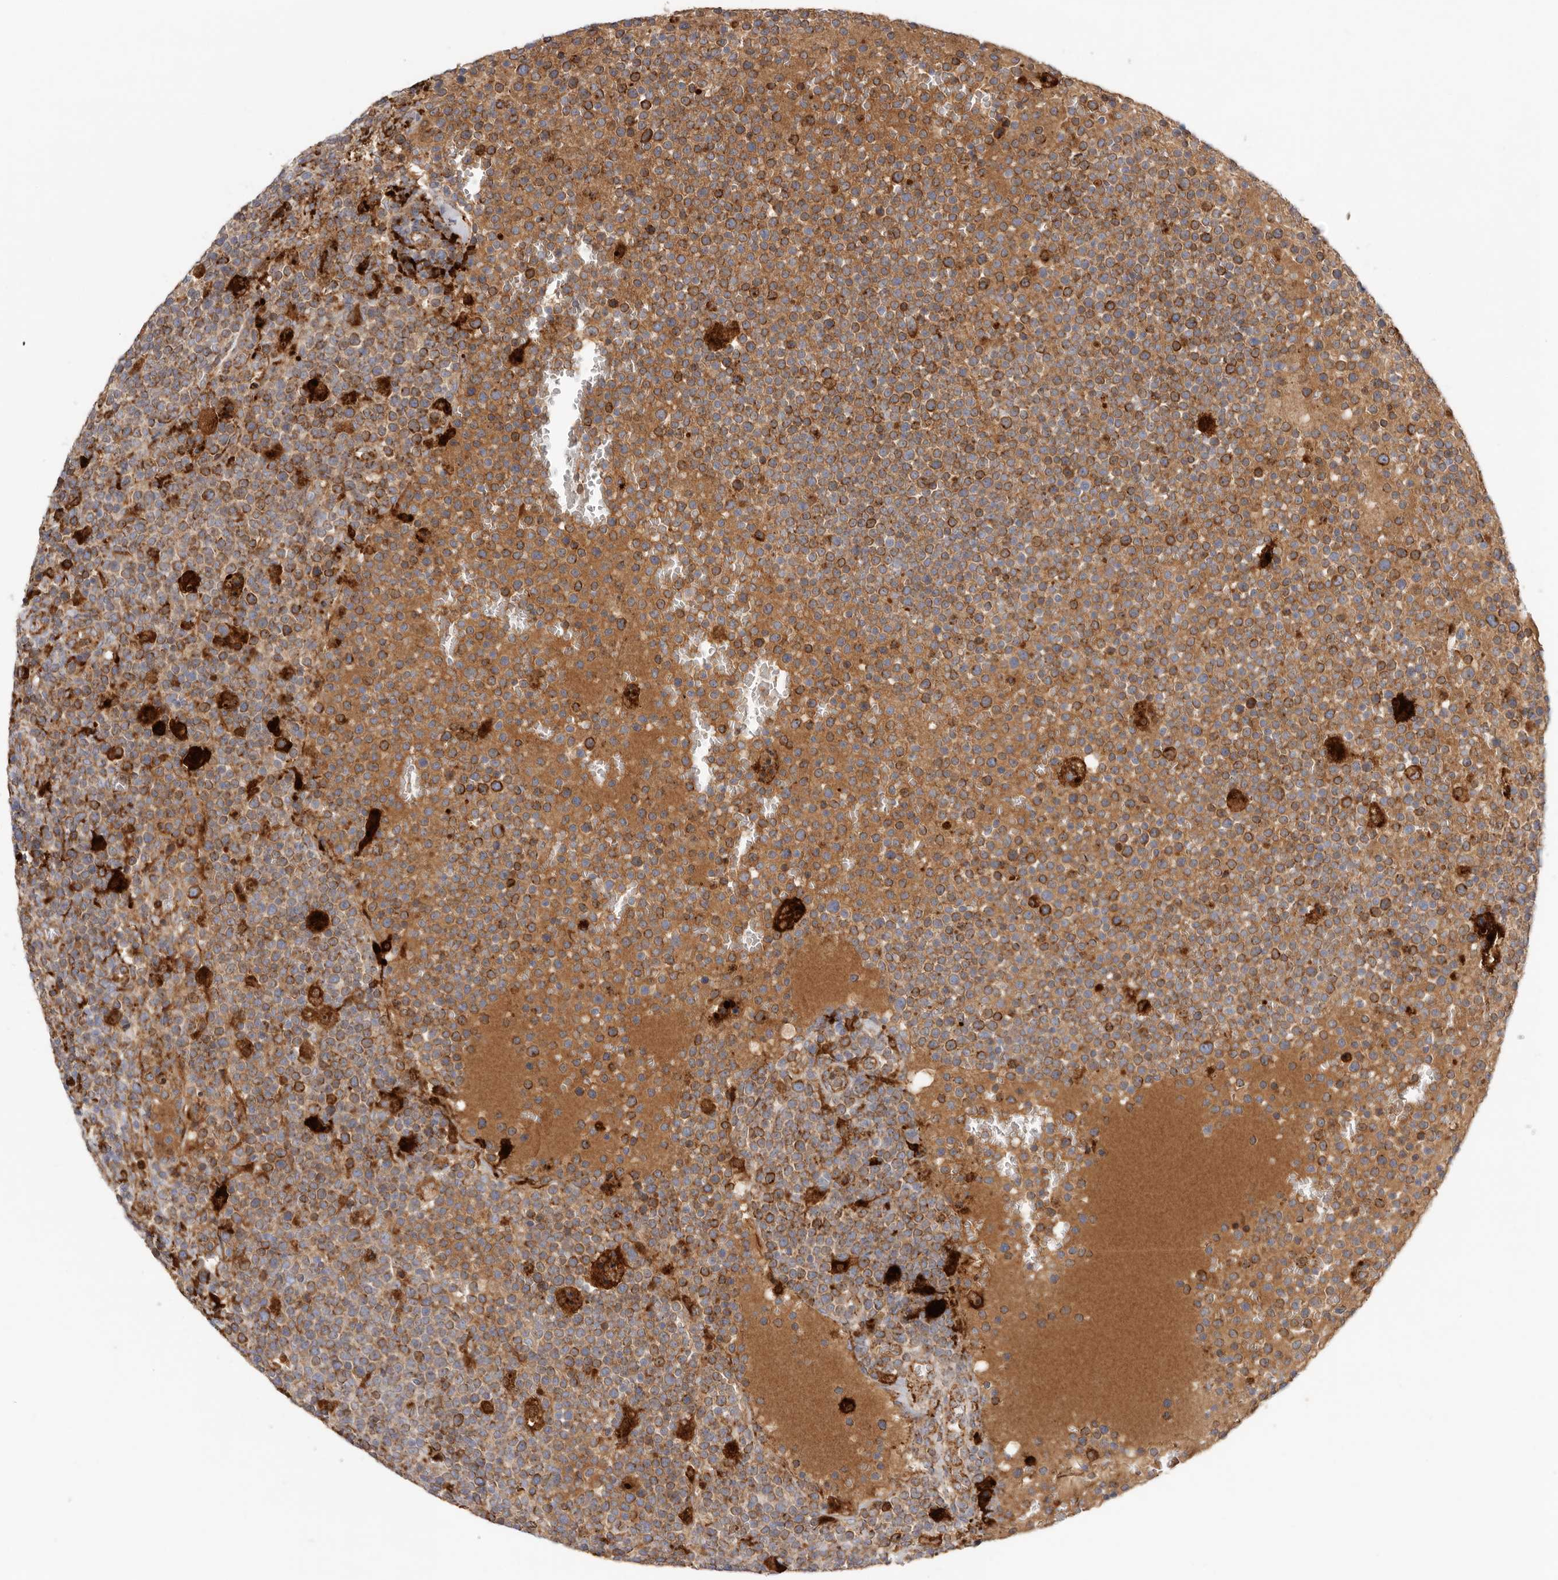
{"staining": {"intensity": "moderate", "quantity": ">75%", "location": "cytoplasmic/membranous"}, "tissue": "lymphoma", "cell_type": "Tumor cells", "image_type": "cancer", "snomed": [{"axis": "morphology", "description": "Malignant lymphoma, non-Hodgkin's type, High grade"}, {"axis": "topography", "description": "Lymph node"}], "caption": "The immunohistochemical stain highlights moderate cytoplasmic/membranous staining in tumor cells of malignant lymphoma, non-Hodgkin's type (high-grade) tissue.", "gene": "GRN", "patient": {"sex": "male", "age": 61}}